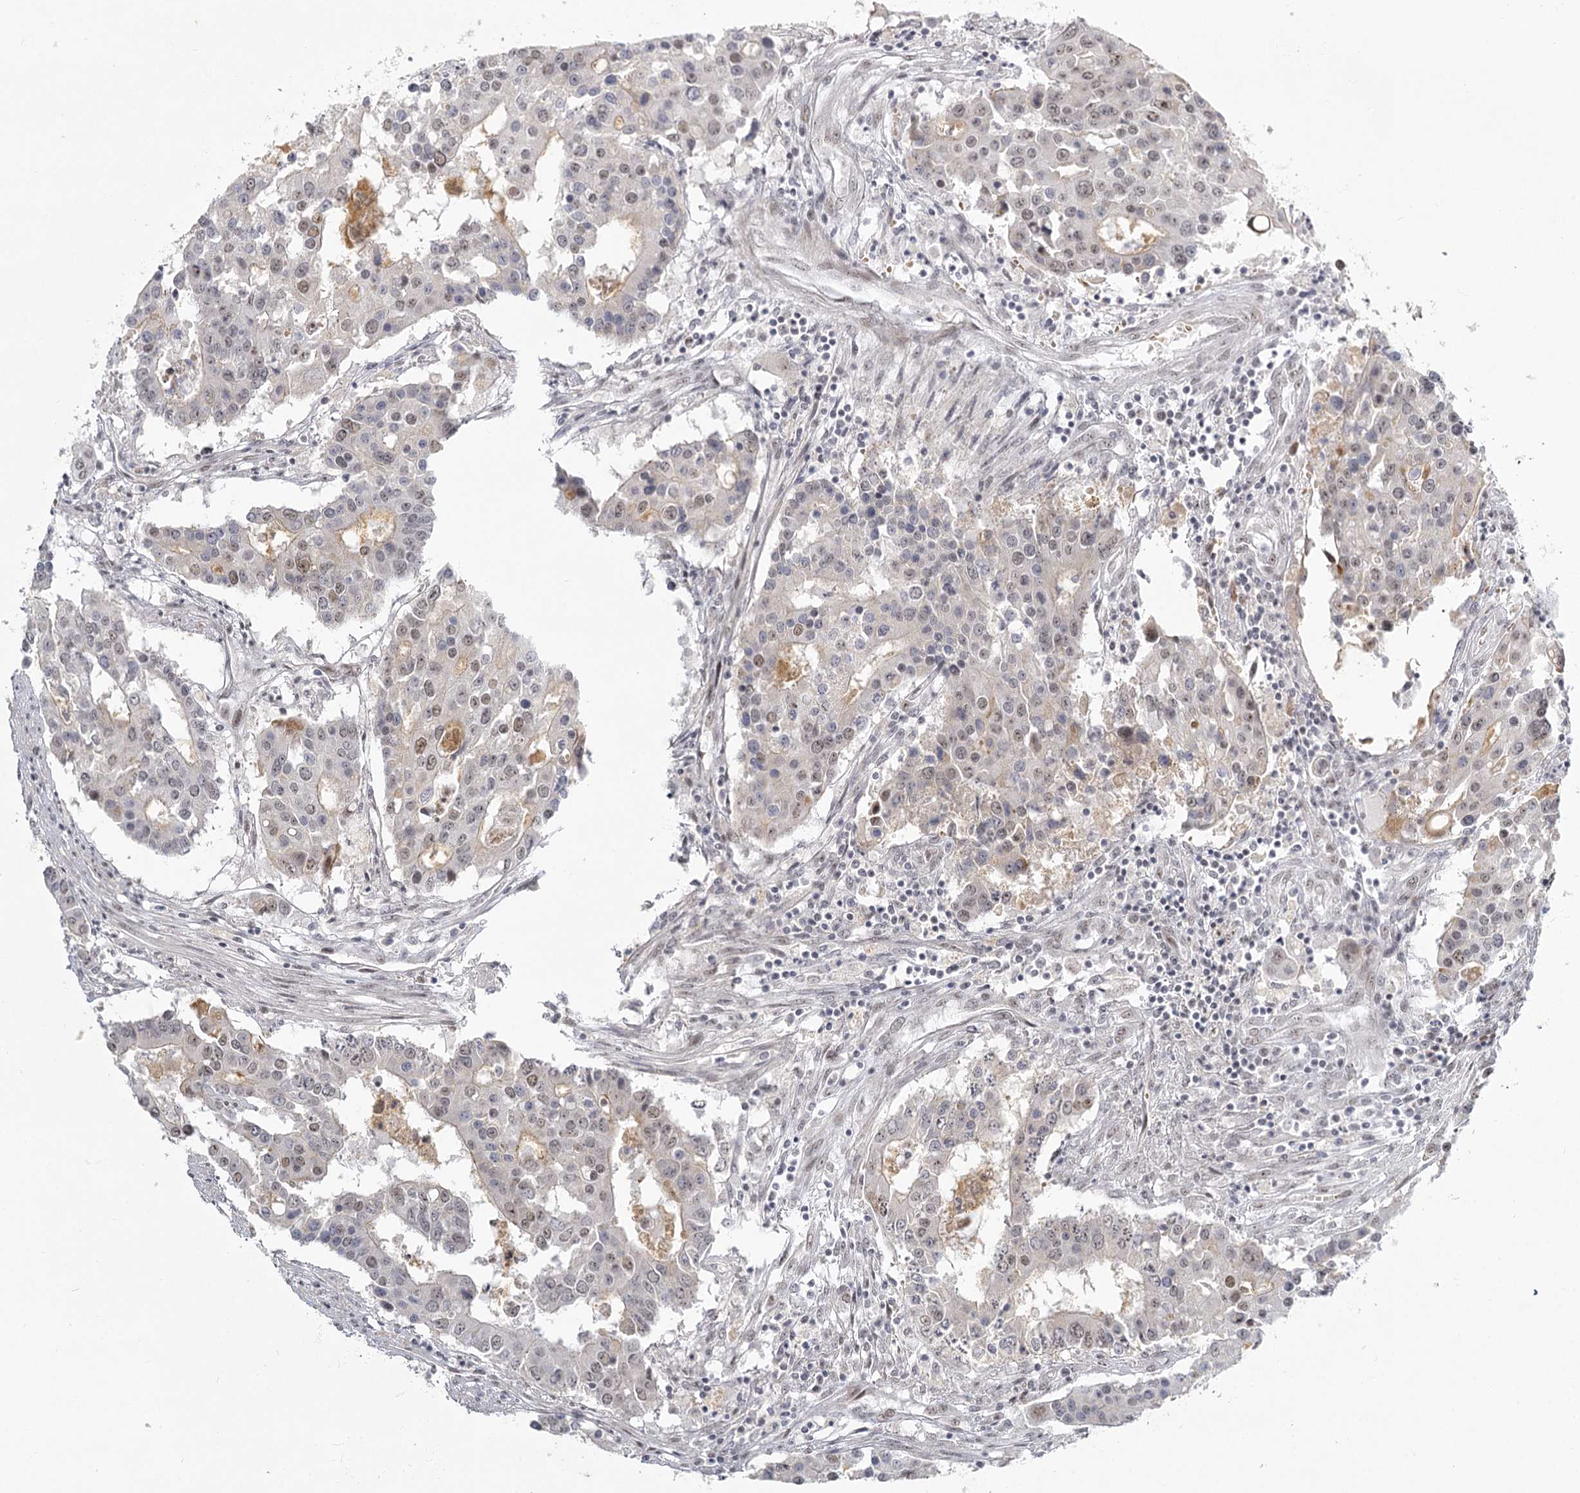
{"staining": {"intensity": "weak", "quantity": "25%-75%", "location": "nuclear"}, "tissue": "colorectal cancer", "cell_type": "Tumor cells", "image_type": "cancer", "snomed": [{"axis": "morphology", "description": "Adenocarcinoma, NOS"}, {"axis": "topography", "description": "Colon"}], "caption": "Brown immunohistochemical staining in adenocarcinoma (colorectal) reveals weak nuclear expression in approximately 25%-75% of tumor cells.", "gene": "EXOSC7", "patient": {"sex": "male", "age": 77}}